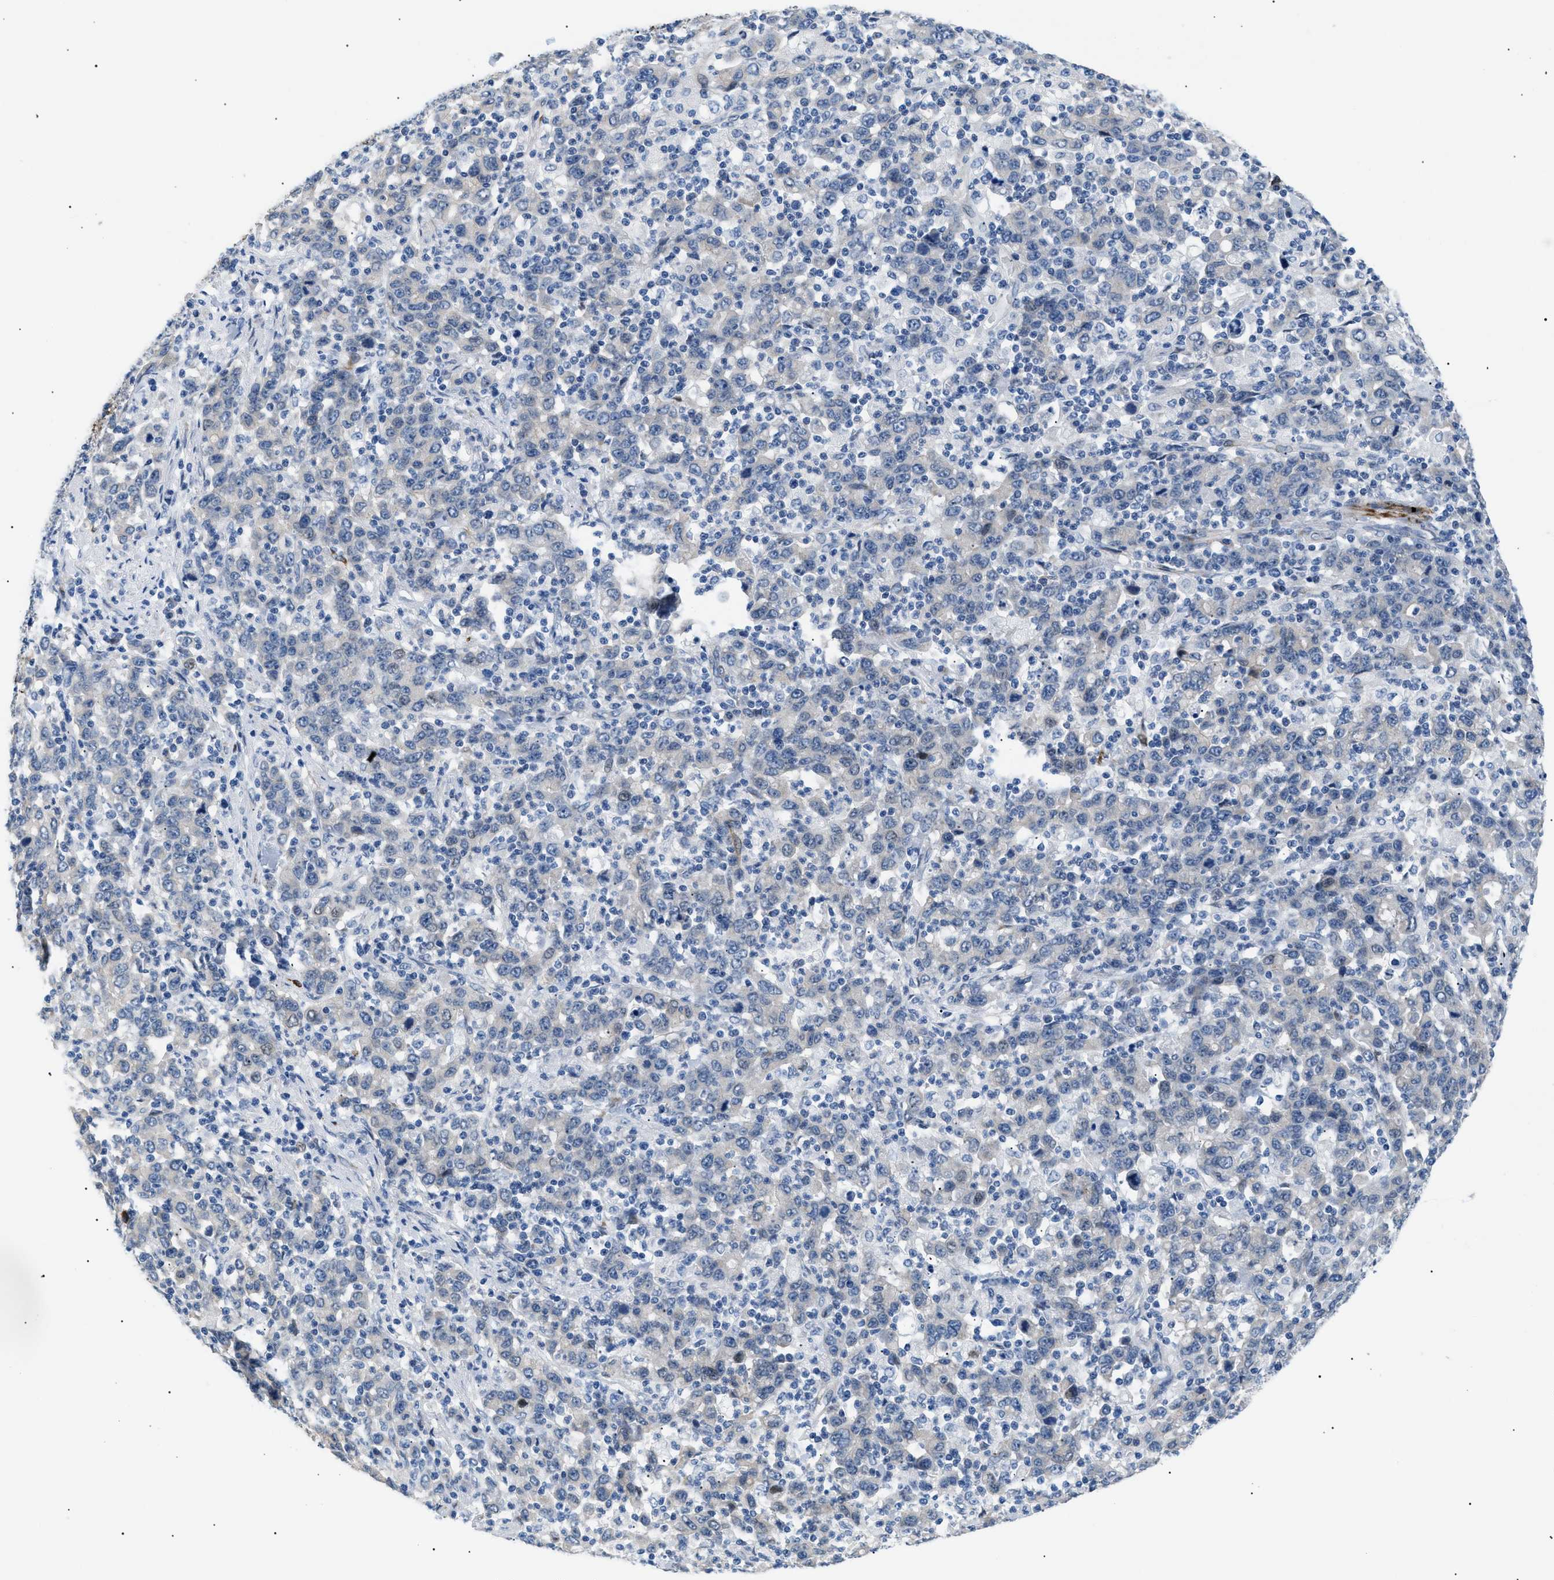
{"staining": {"intensity": "negative", "quantity": "none", "location": "none"}, "tissue": "stomach cancer", "cell_type": "Tumor cells", "image_type": "cancer", "snomed": [{"axis": "morphology", "description": "Adenocarcinoma, NOS"}, {"axis": "topography", "description": "Stomach, upper"}], "caption": "There is no significant expression in tumor cells of stomach cancer (adenocarcinoma). (DAB (3,3'-diaminobenzidine) IHC visualized using brightfield microscopy, high magnification).", "gene": "ICA1", "patient": {"sex": "male", "age": 69}}